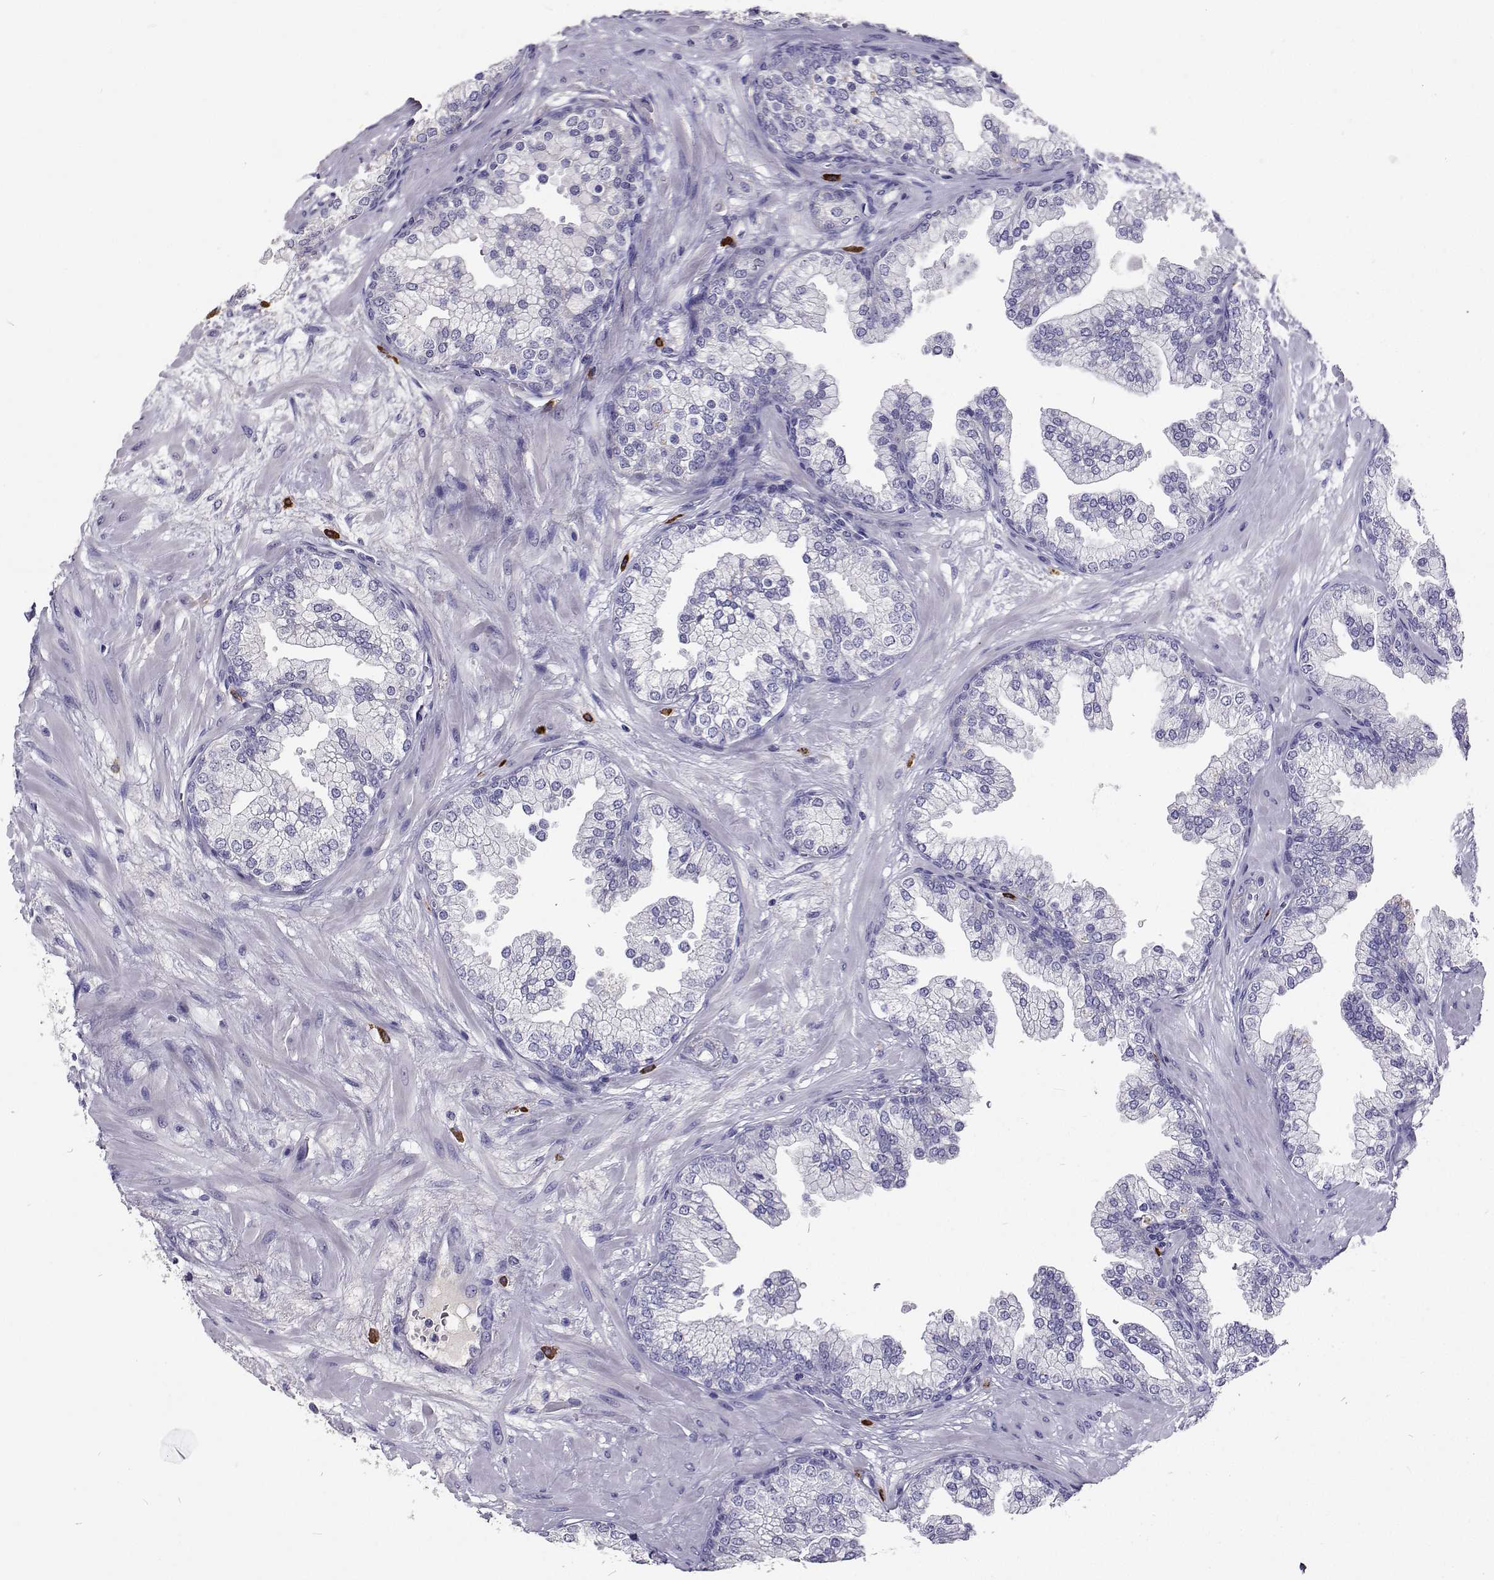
{"staining": {"intensity": "negative", "quantity": "none", "location": "none"}, "tissue": "prostate", "cell_type": "Glandular cells", "image_type": "normal", "snomed": [{"axis": "morphology", "description": "Normal tissue, NOS"}, {"axis": "topography", "description": "Prostate"}, {"axis": "topography", "description": "Peripheral nerve tissue"}], "caption": "The IHC photomicrograph has no significant staining in glandular cells of prostate. The staining was performed using DAB to visualize the protein expression in brown, while the nuclei were stained in blue with hematoxylin (Magnification: 20x).", "gene": "CFAP44", "patient": {"sex": "male", "age": 61}}